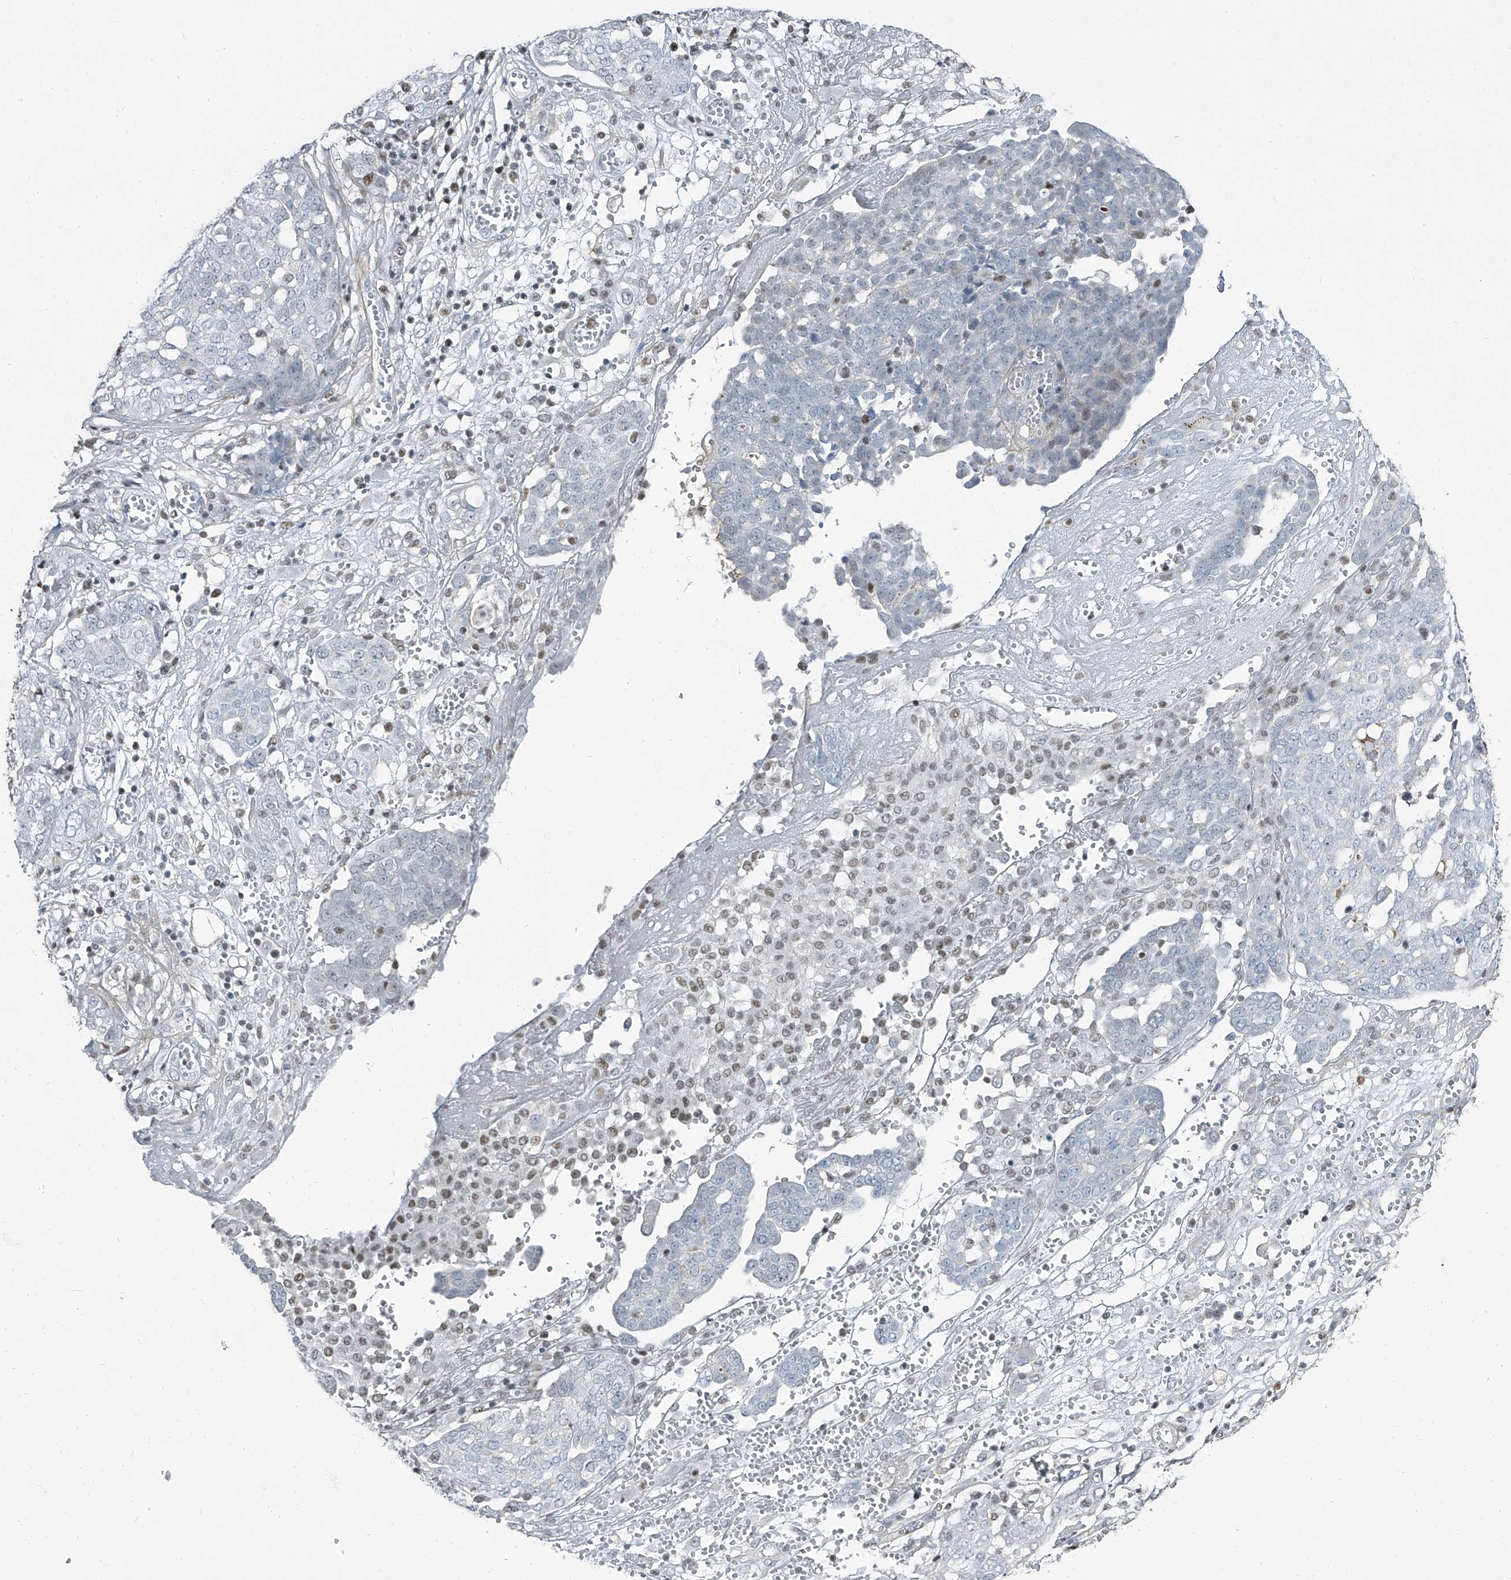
{"staining": {"intensity": "negative", "quantity": "none", "location": "none"}, "tissue": "ovarian cancer", "cell_type": "Tumor cells", "image_type": "cancer", "snomed": [{"axis": "morphology", "description": "Cystadenocarcinoma, serous, NOS"}, {"axis": "topography", "description": "Soft tissue"}, {"axis": "topography", "description": "Ovary"}], "caption": "Protein analysis of serous cystadenocarcinoma (ovarian) displays no significant positivity in tumor cells.", "gene": "HOXA3", "patient": {"sex": "female", "age": 57}}